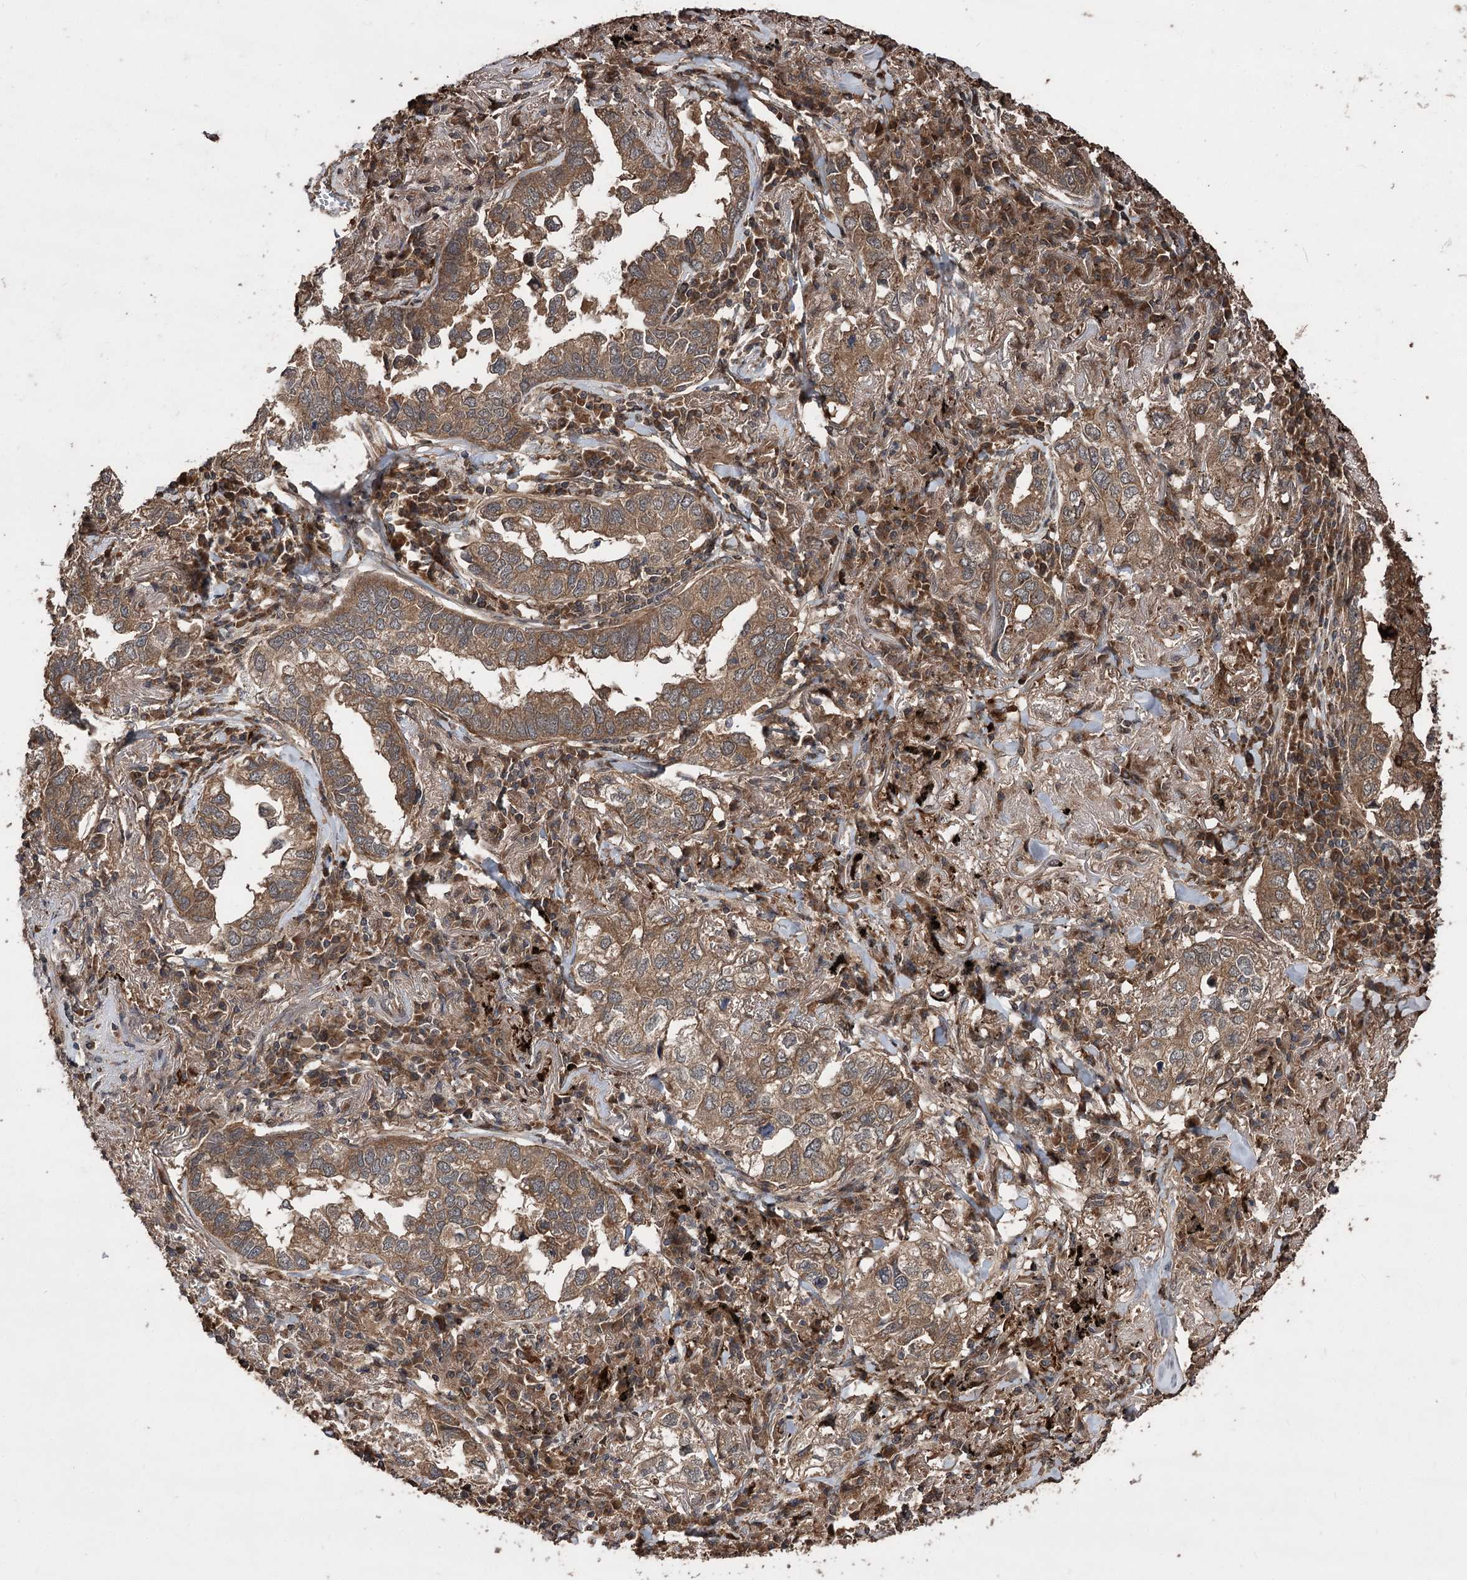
{"staining": {"intensity": "moderate", "quantity": ">75%", "location": "cytoplasmic/membranous"}, "tissue": "lung cancer", "cell_type": "Tumor cells", "image_type": "cancer", "snomed": [{"axis": "morphology", "description": "Adenocarcinoma, NOS"}, {"axis": "topography", "description": "Lung"}], "caption": "This is an image of IHC staining of lung cancer (adenocarcinoma), which shows moderate expression in the cytoplasmic/membranous of tumor cells.", "gene": "RASSF3", "patient": {"sex": "male", "age": 65}}